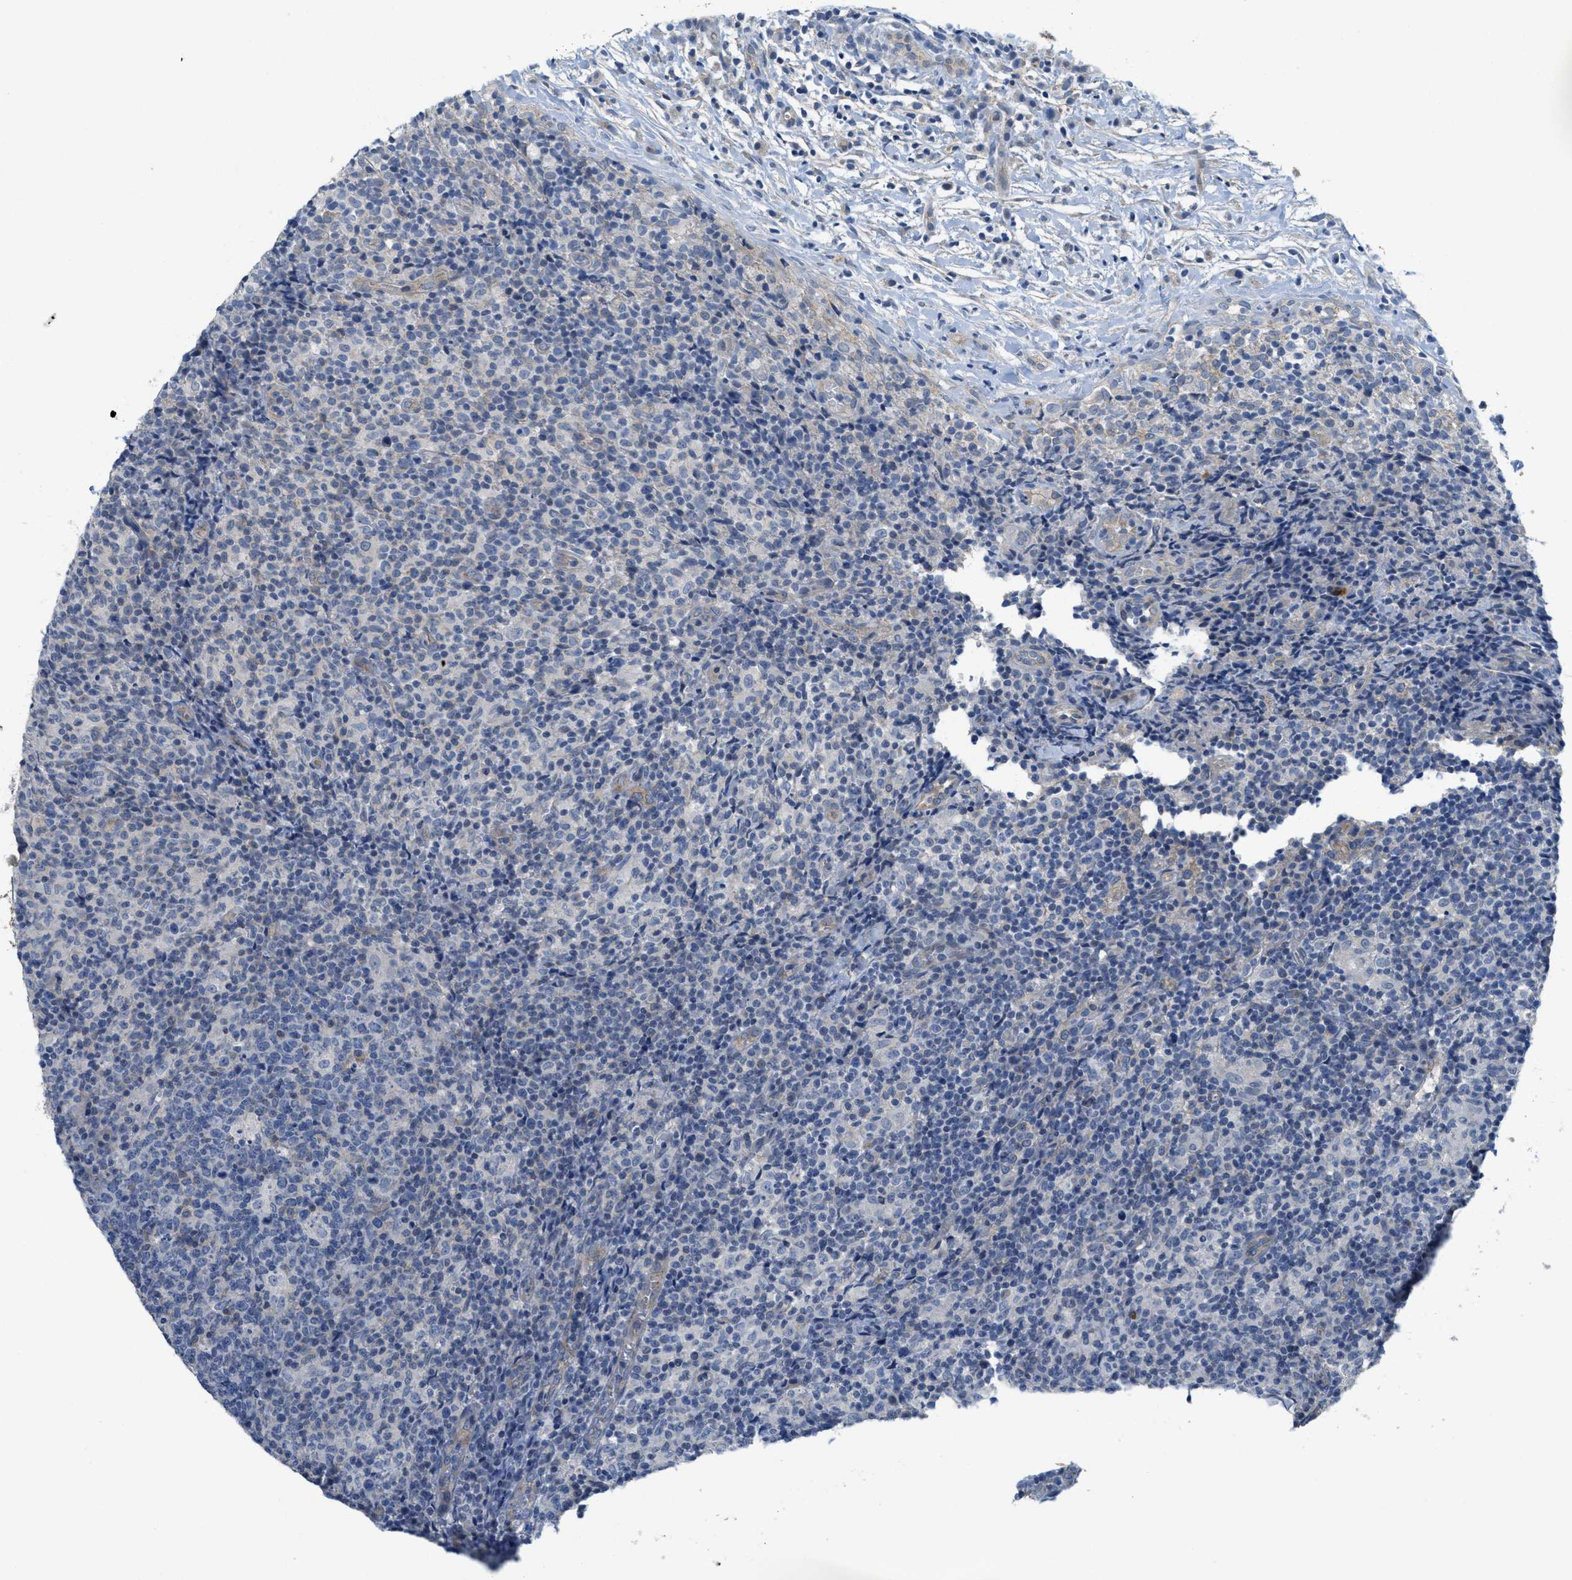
{"staining": {"intensity": "negative", "quantity": "none", "location": "none"}, "tissue": "lymph node", "cell_type": "Germinal center cells", "image_type": "normal", "snomed": [{"axis": "morphology", "description": "Normal tissue, NOS"}, {"axis": "morphology", "description": "Inflammation, NOS"}, {"axis": "topography", "description": "Lymph node"}], "caption": "Protein analysis of unremarkable lymph node demonstrates no significant staining in germinal center cells.", "gene": "ZFYVE9", "patient": {"sex": "male", "age": 55}}